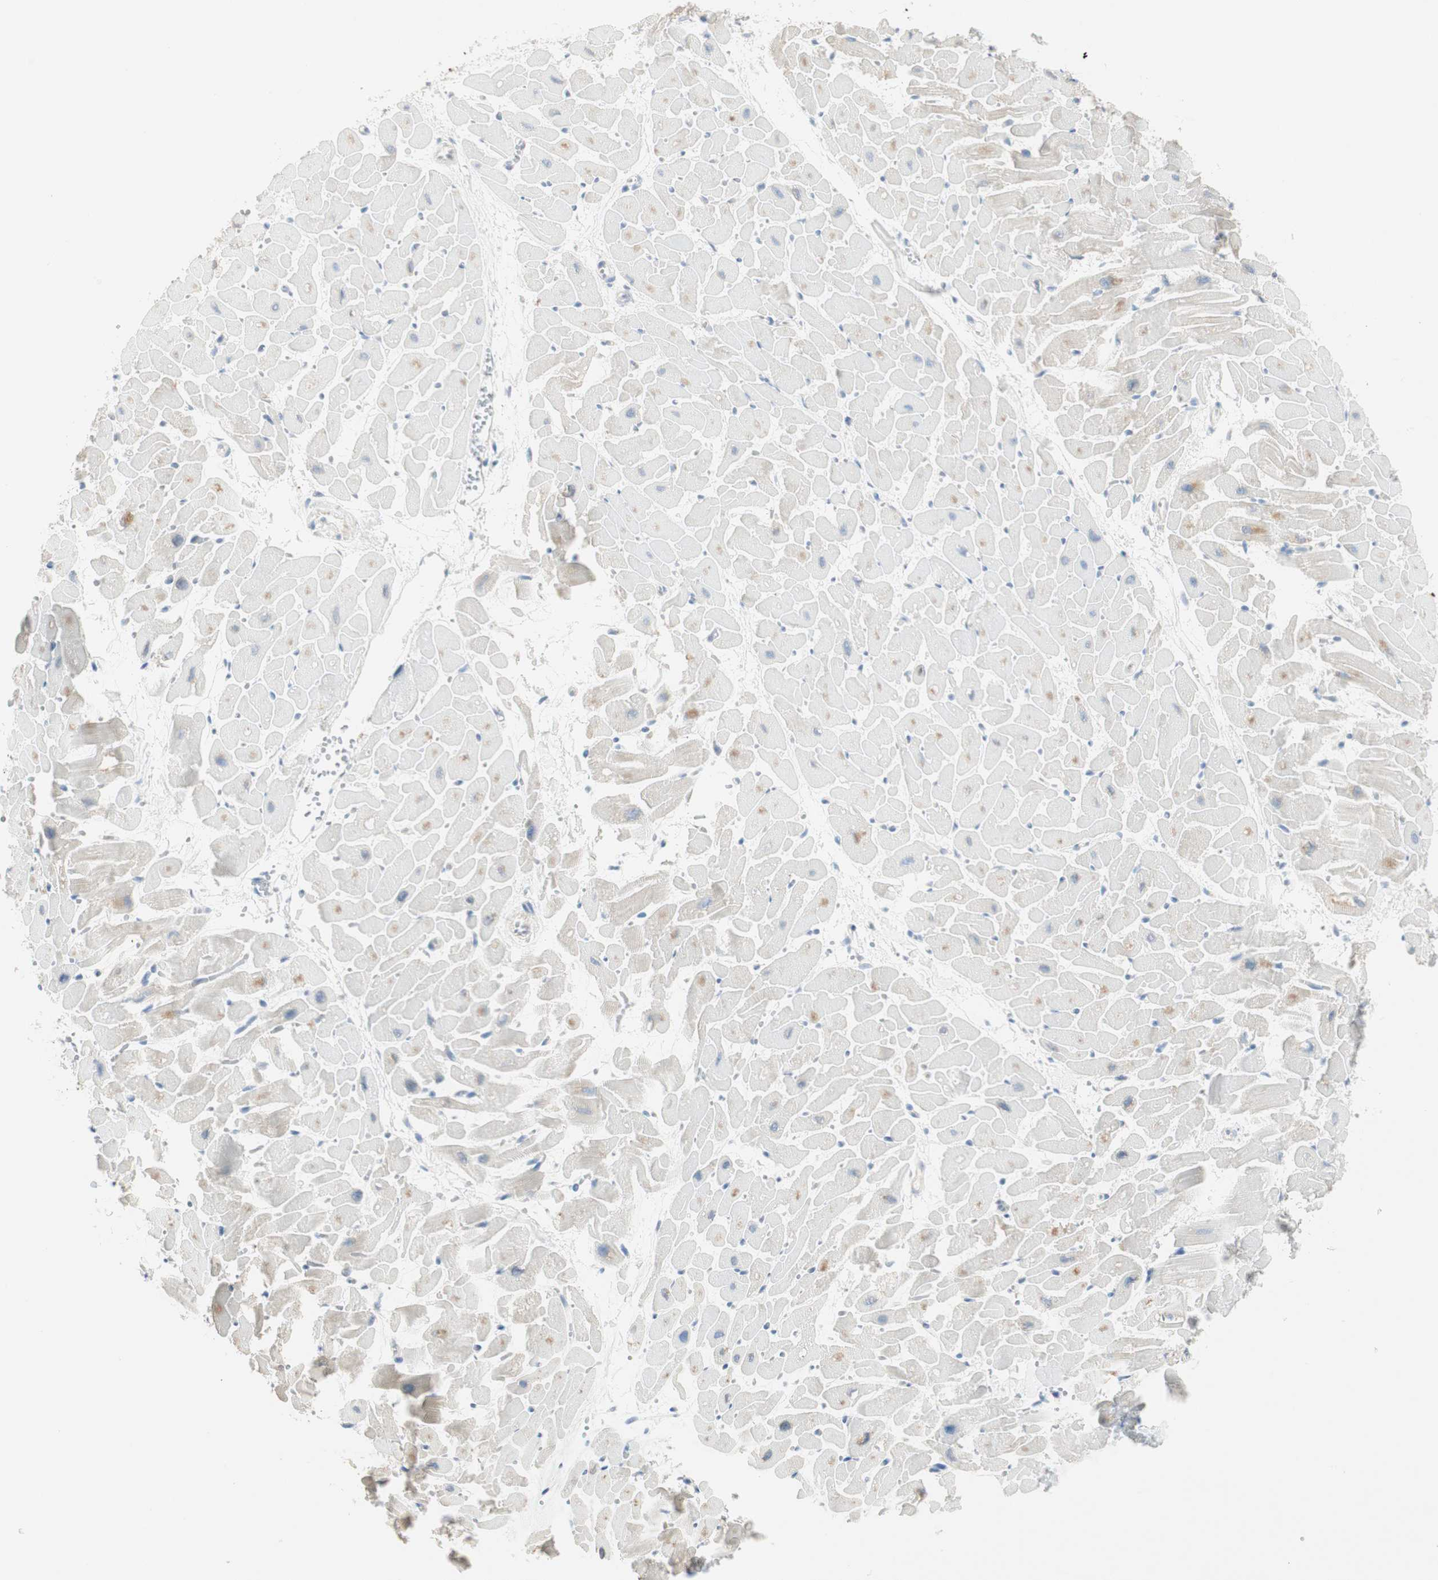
{"staining": {"intensity": "weak", "quantity": "25%-75%", "location": "cytoplasmic/membranous"}, "tissue": "heart muscle", "cell_type": "Cardiomyocytes", "image_type": "normal", "snomed": [{"axis": "morphology", "description": "Normal tissue, NOS"}, {"axis": "topography", "description": "Heart"}], "caption": "Heart muscle stained with immunohistochemistry (IHC) demonstrates weak cytoplasmic/membranous positivity in about 25%-75% of cardiomyocytes.", "gene": "CDK3", "patient": {"sex": "female", "age": 19}}